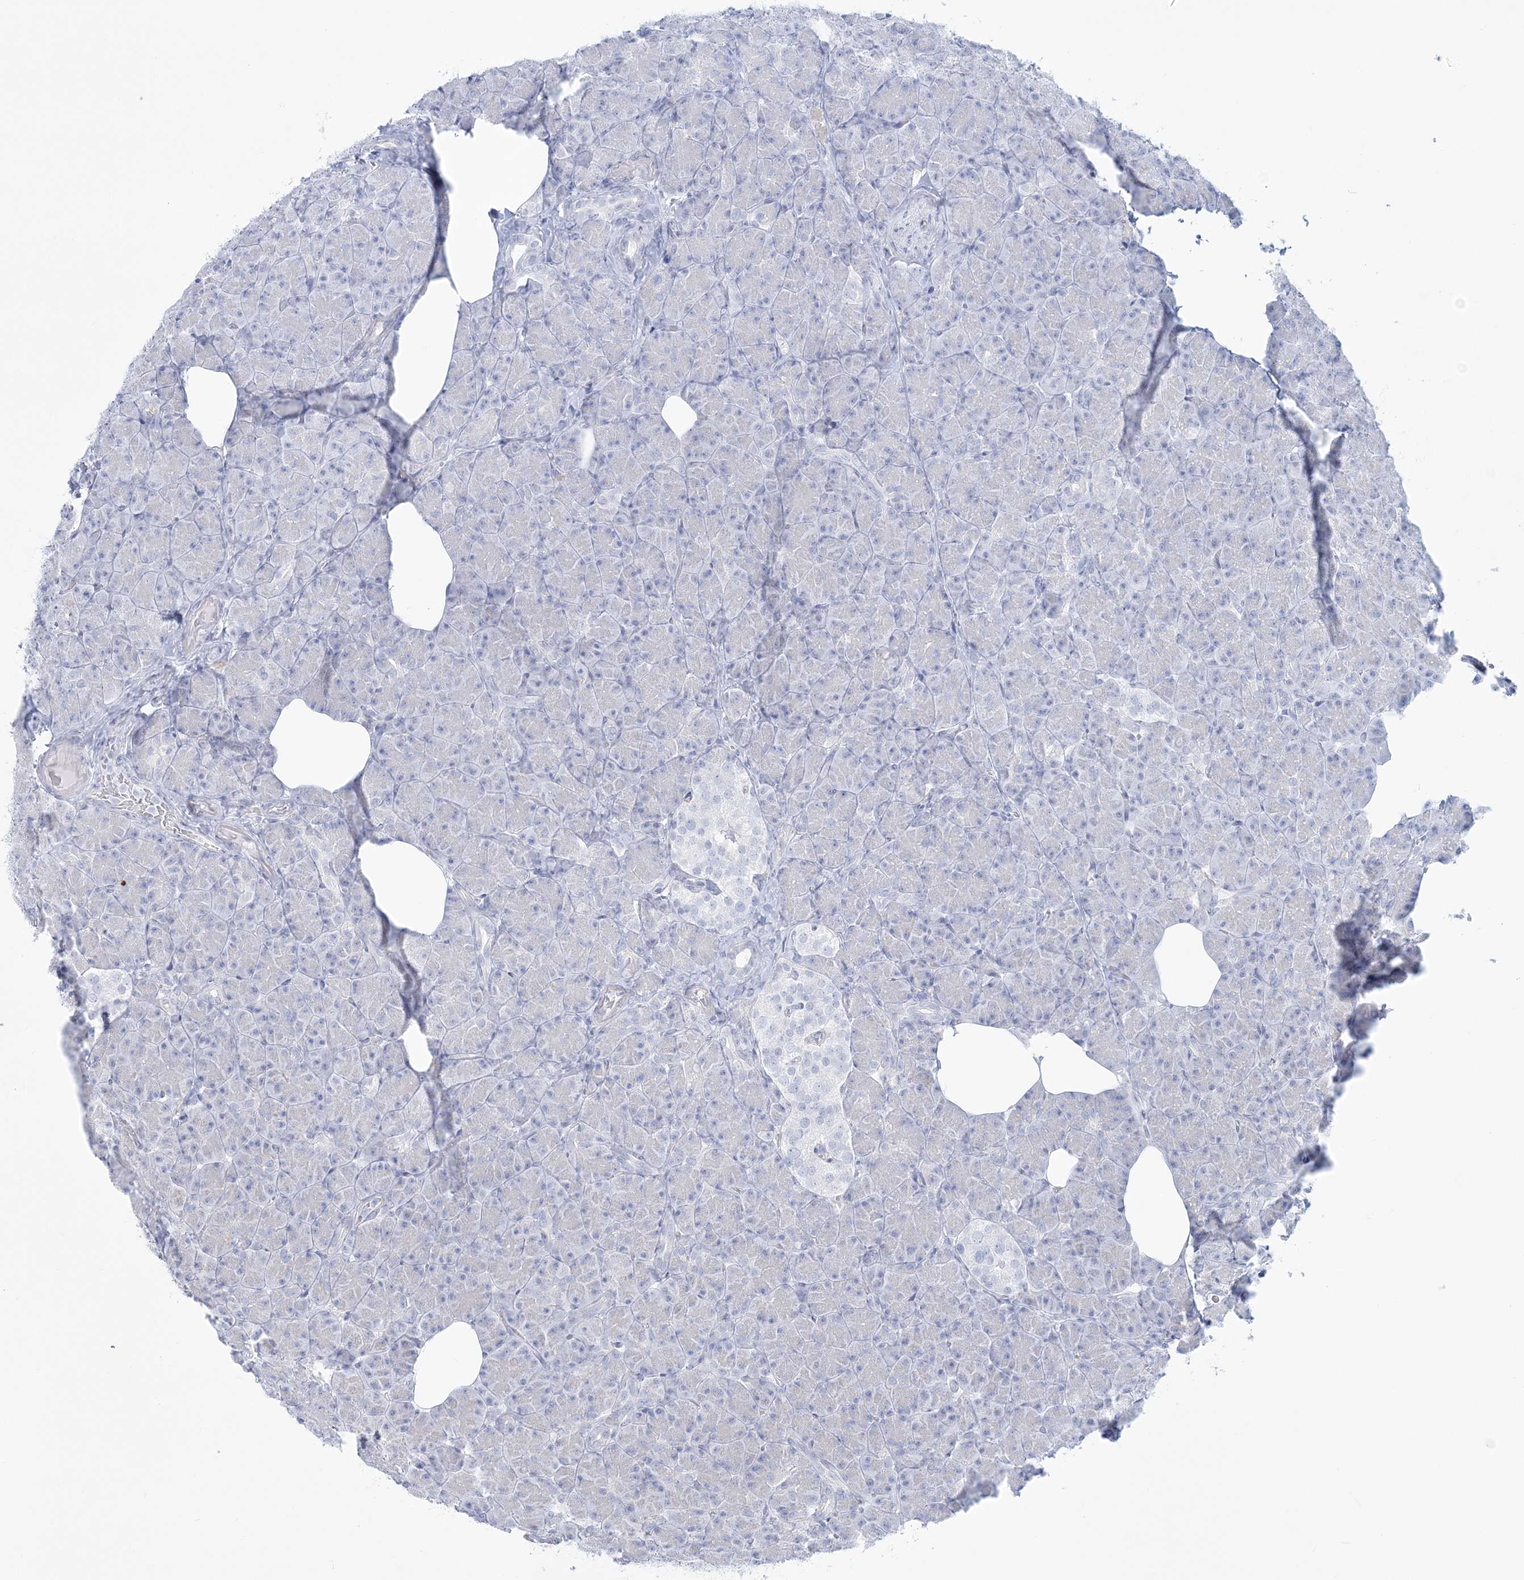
{"staining": {"intensity": "negative", "quantity": "none", "location": "none"}, "tissue": "pancreas", "cell_type": "Exocrine glandular cells", "image_type": "normal", "snomed": [{"axis": "morphology", "description": "Normal tissue, NOS"}, {"axis": "topography", "description": "Pancreas"}], "caption": "High power microscopy histopathology image of an immunohistochemistry (IHC) micrograph of unremarkable pancreas, revealing no significant positivity in exocrine glandular cells. Nuclei are stained in blue.", "gene": "ADGB", "patient": {"sex": "female", "age": 43}}